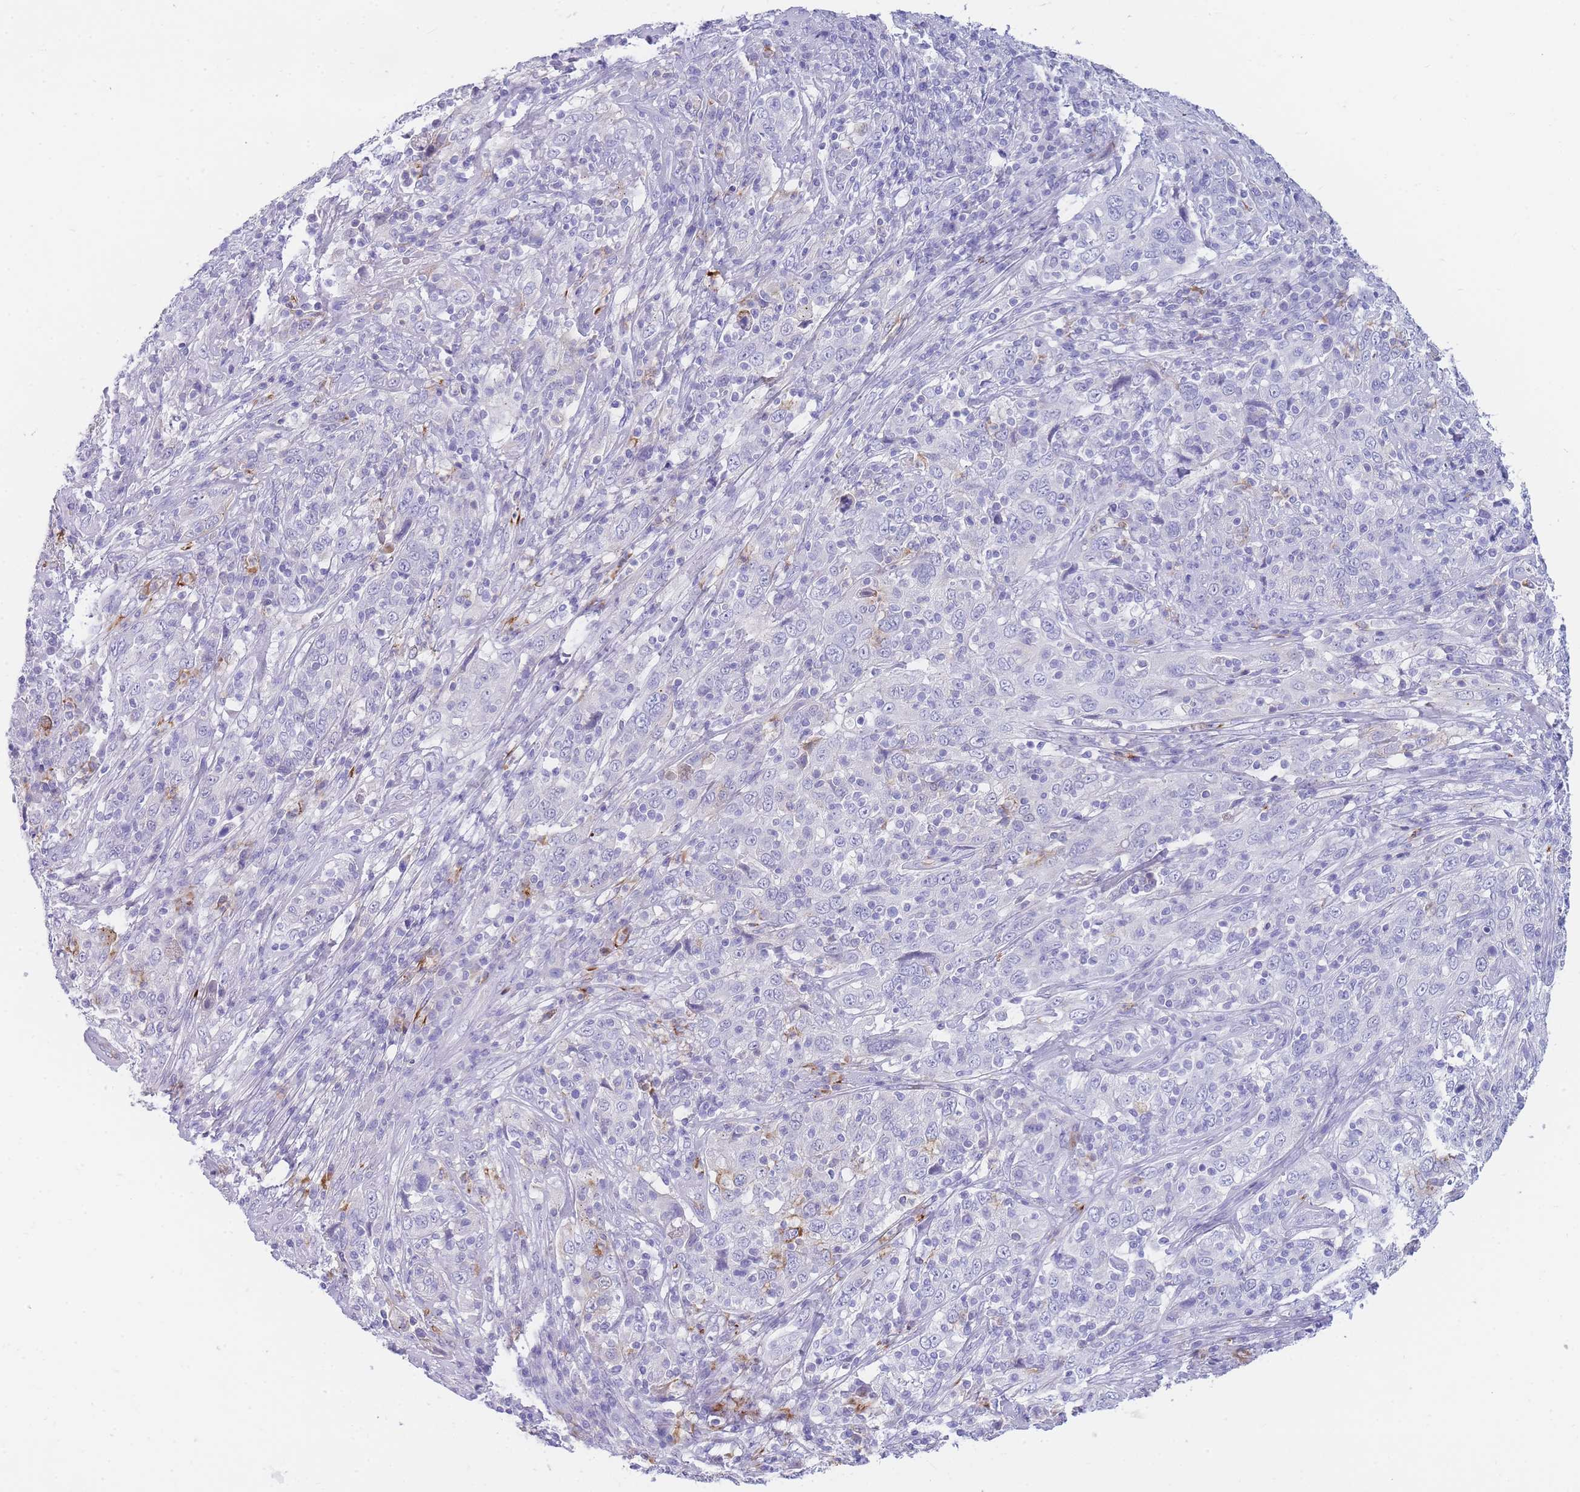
{"staining": {"intensity": "moderate", "quantity": "<25%", "location": "cytoplasmic/membranous"}, "tissue": "cervical cancer", "cell_type": "Tumor cells", "image_type": "cancer", "snomed": [{"axis": "morphology", "description": "Squamous cell carcinoma, NOS"}, {"axis": "topography", "description": "Cervix"}], "caption": "This image displays cervical cancer stained with IHC to label a protein in brown. The cytoplasmic/membranous of tumor cells show moderate positivity for the protein. Nuclei are counter-stained blue.", "gene": "NKX1-2", "patient": {"sex": "female", "age": 46}}